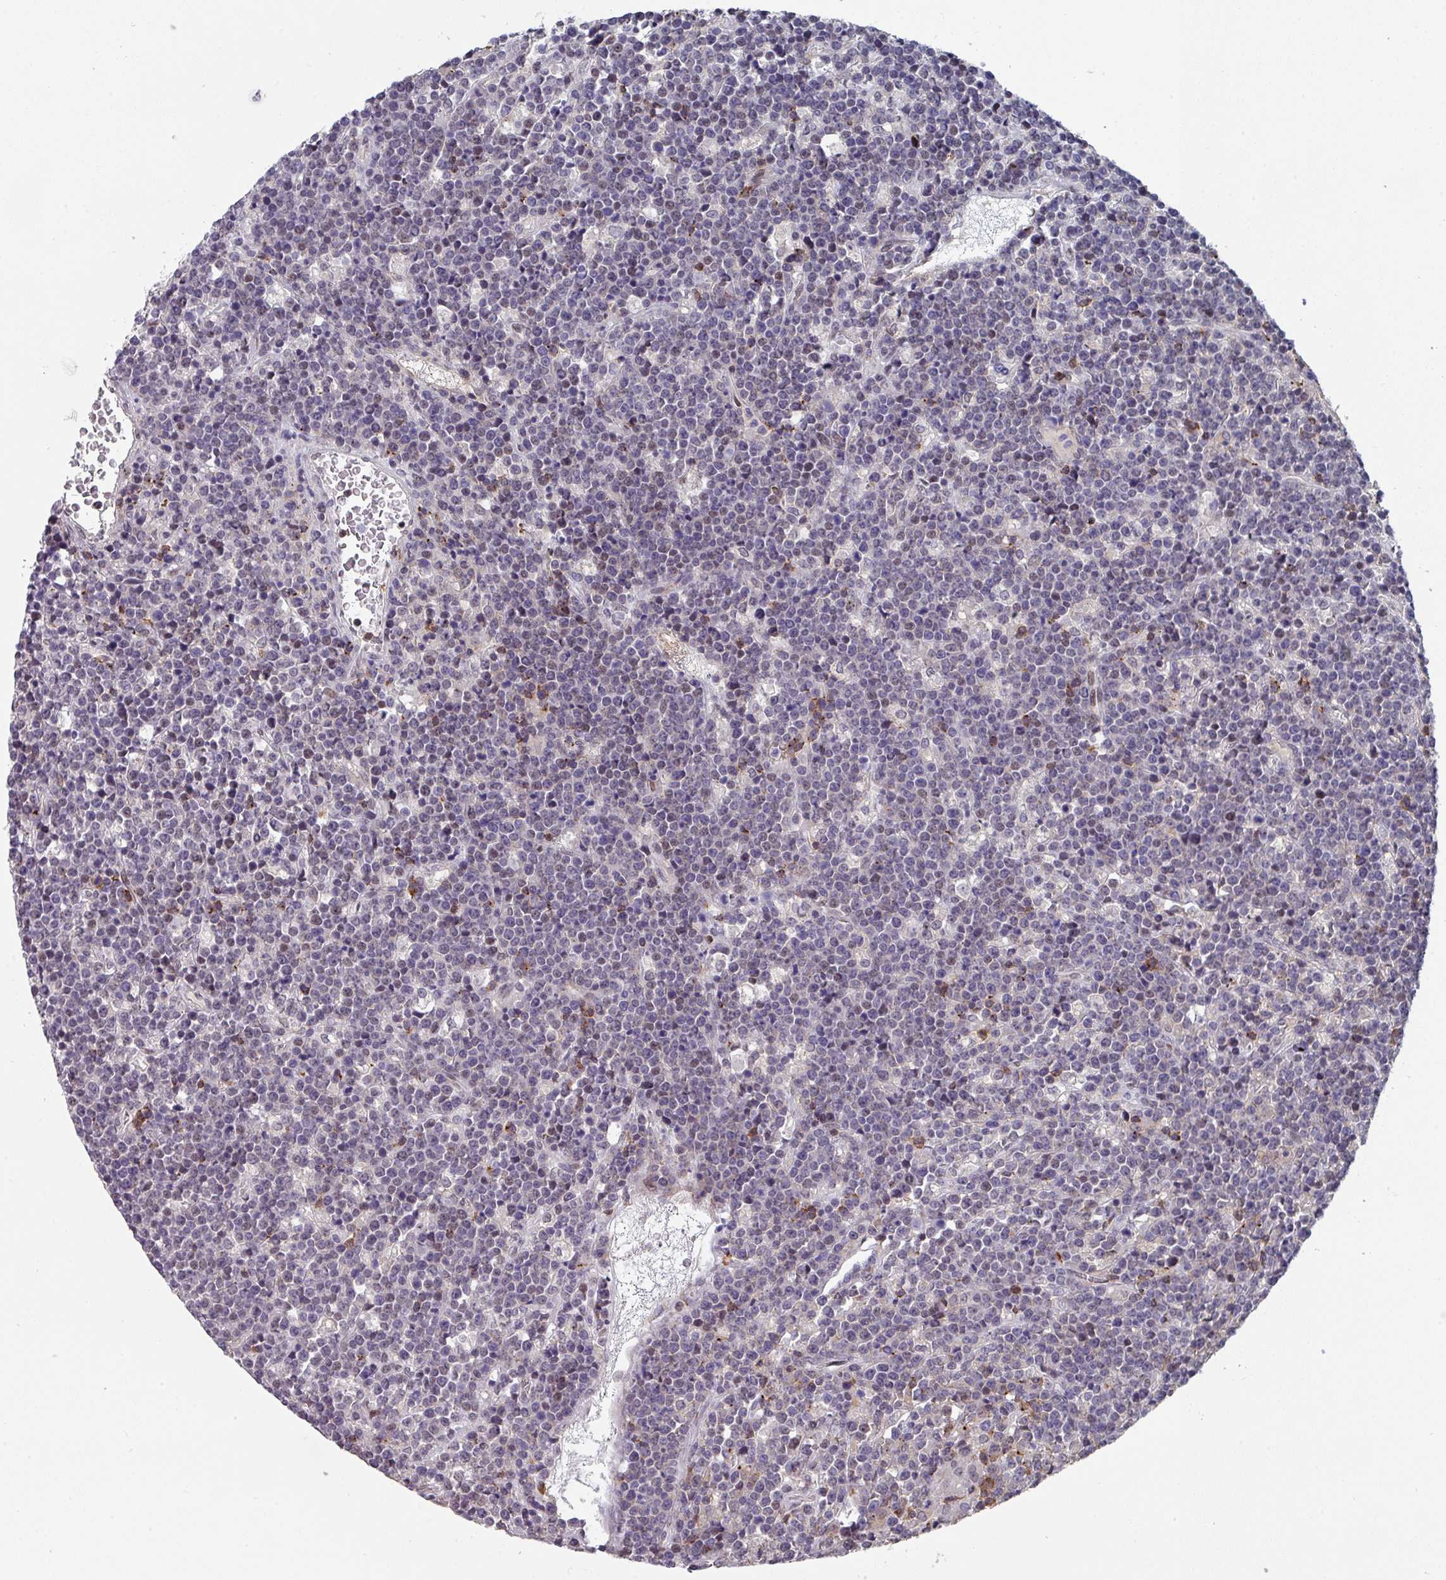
{"staining": {"intensity": "weak", "quantity": "<25%", "location": "nuclear"}, "tissue": "lymphoma", "cell_type": "Tumor cells", "image_type": "cancer", "snomed": [{"axis": "morphology", "description": "Malignant lymphoma, non-Hodgkin's type, High grade"}, {"axis": "topography", "description": "Ovary"}], "caption": "Immunohistochemistry (IHC) histopathology image of neoplastic tissue: human lymphoma stained with DAB reveals no significant protein positivity in tumor cells.", "gene": "RASAL3", "patient": {"sex": "female", "age": 56}}